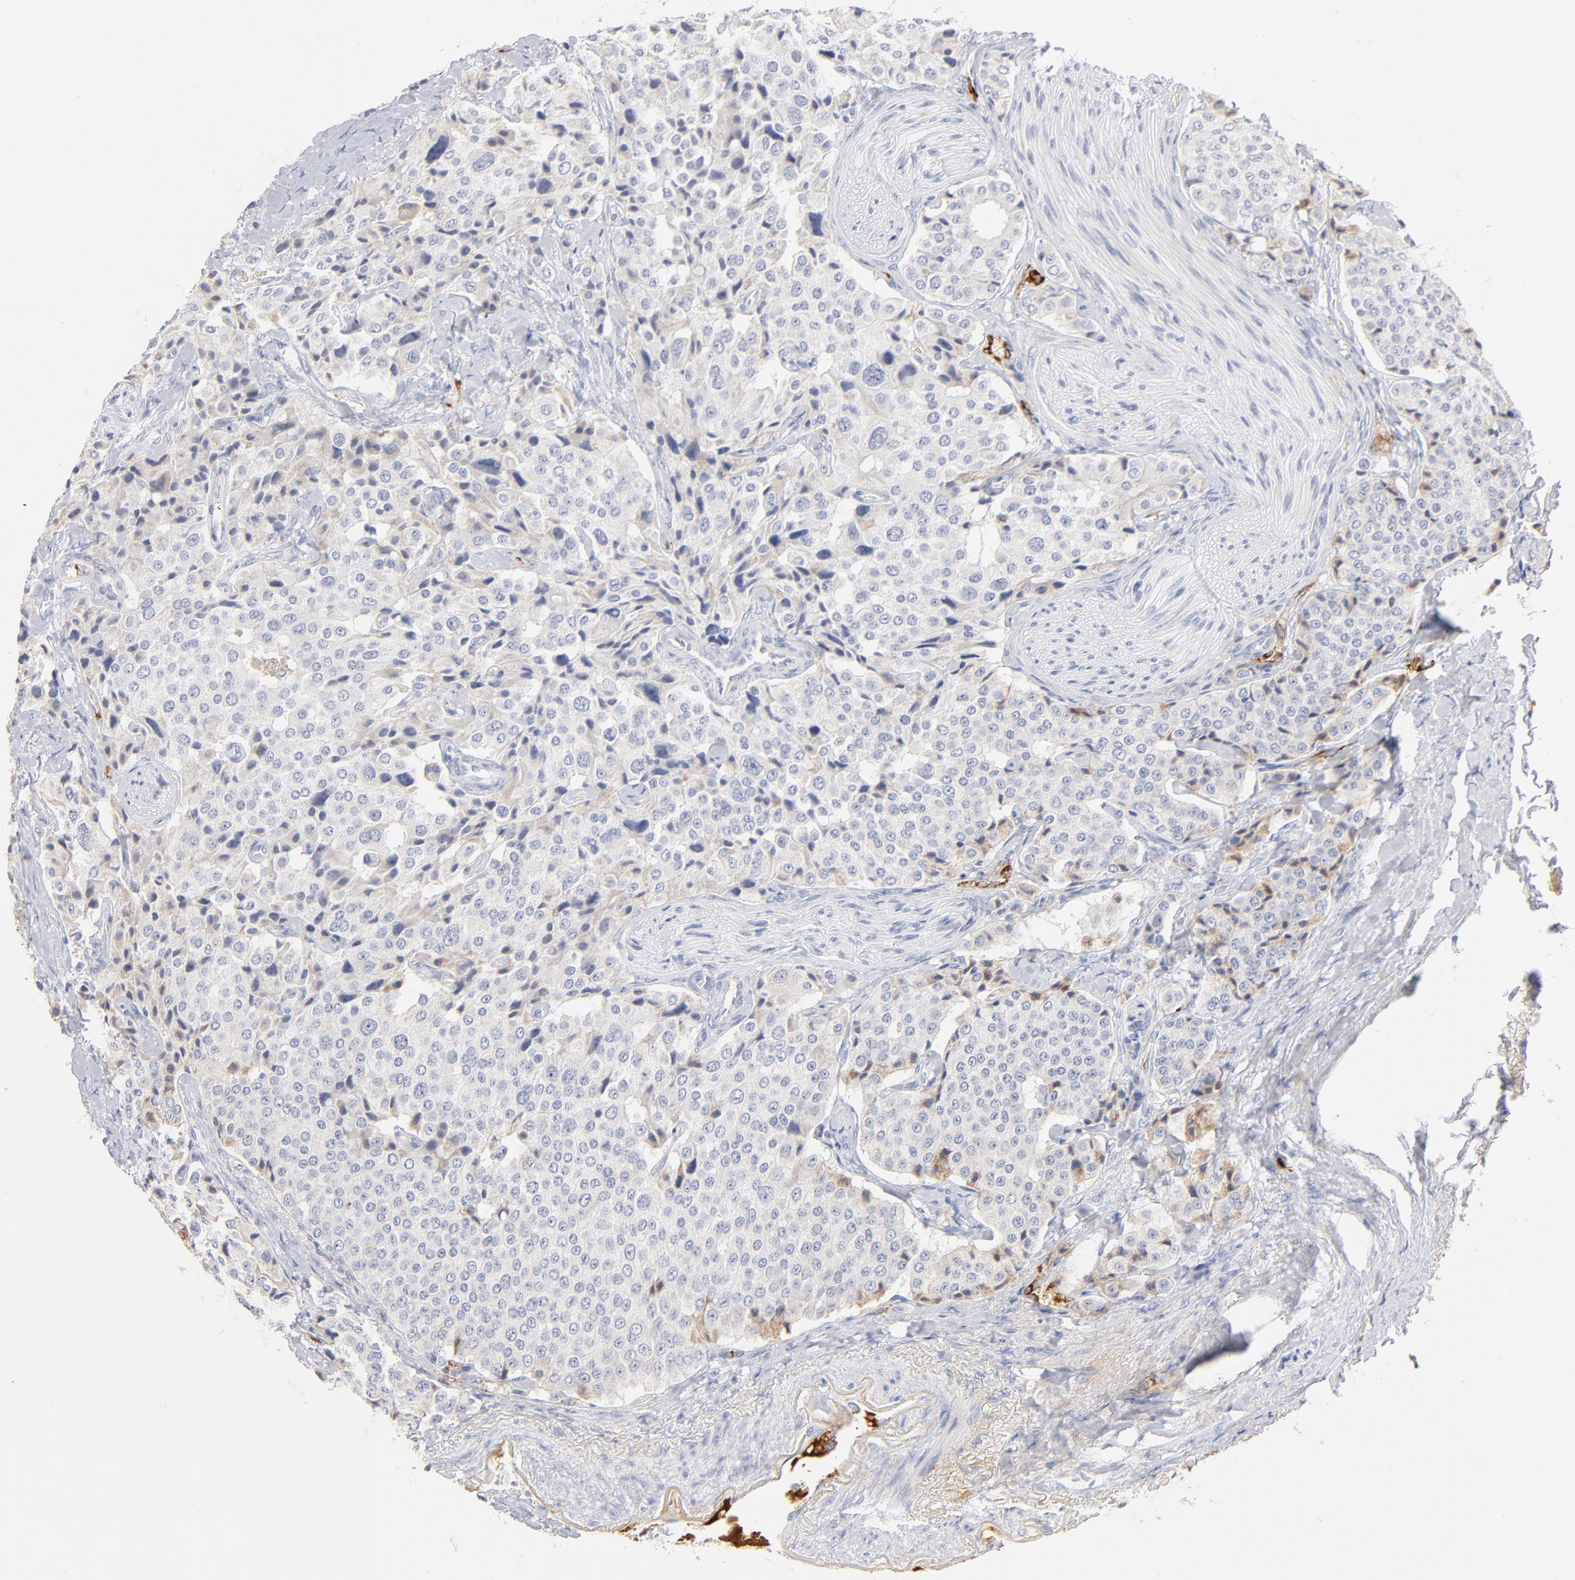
{"staining": {"intensity": "negative", "quantity": "none", "location": "none"}, "tissue": "carcinoid", "cell_type": "Tumor cells", "image_type": "cancer", "snomed": [{"axis": "morphology", "description": "Carcinoid, malignant, NOS"}, {"axis": "topography", "description": "Colon"}], "caption": "Malignant carcinoid stained for a protein using immunohistochemistry shows no expression tumor cells.", "gene": "PLAT", "patient": {"sex": "female", "age": 61}}